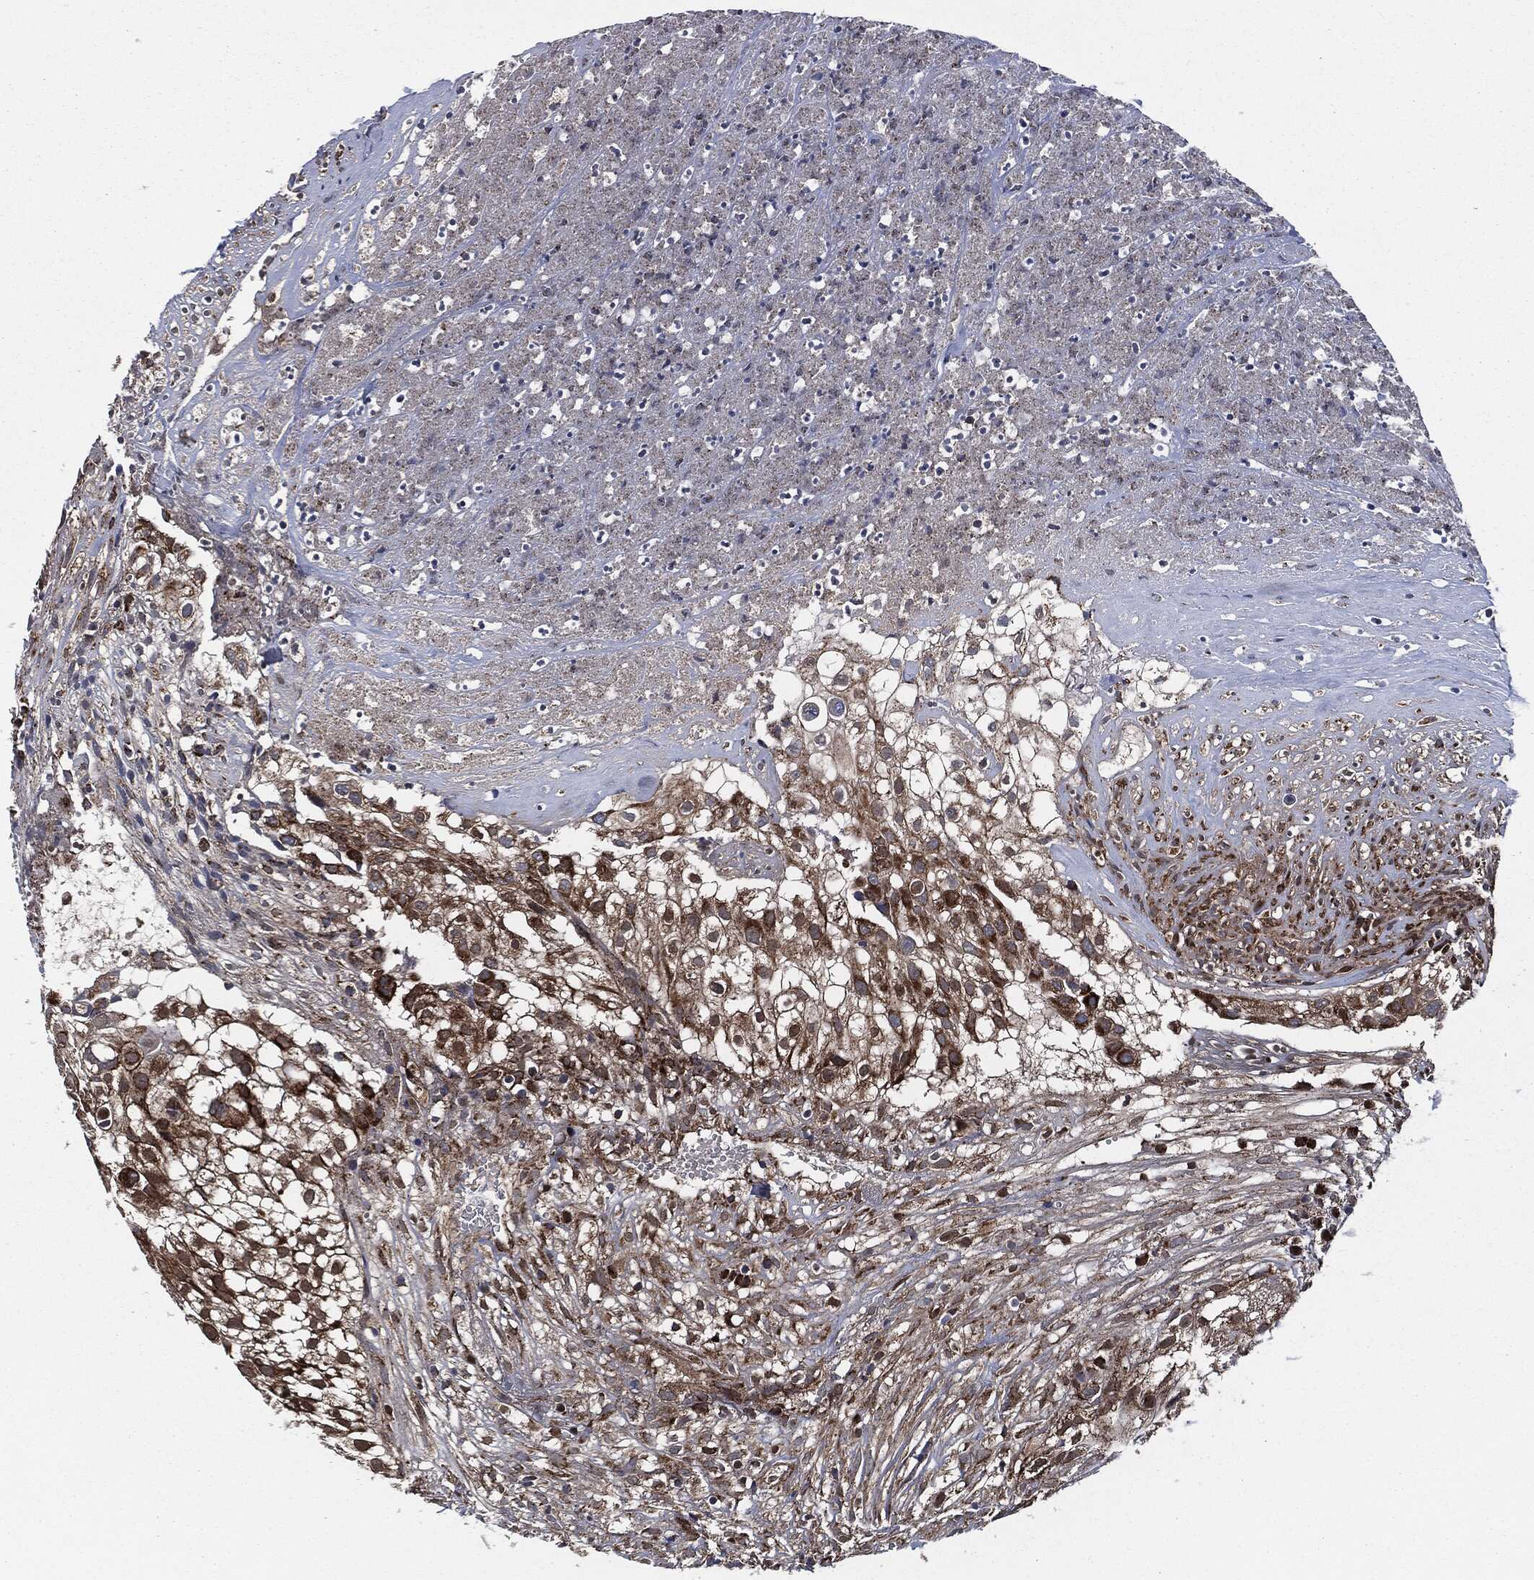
{"staining": {"intensity": "strong", "quantity": "25%-75%", "location": "cytoplasmic/membranous"}, "tissue": "urothelial cancer", "cell_type": "Tumor cells", "image_type": "cancer", "snomed": [{"axis": "morphology", "description": "Urothelial carcinoma, High grade"}, {"axis": "topography", "description": "Urinary bladder"}], "caption": "Human urothelial cancer stained with a protein marker reveals strong staining in tumor cells.", "gene": "FH", "patient": {"sex": "female", "age": 79}}